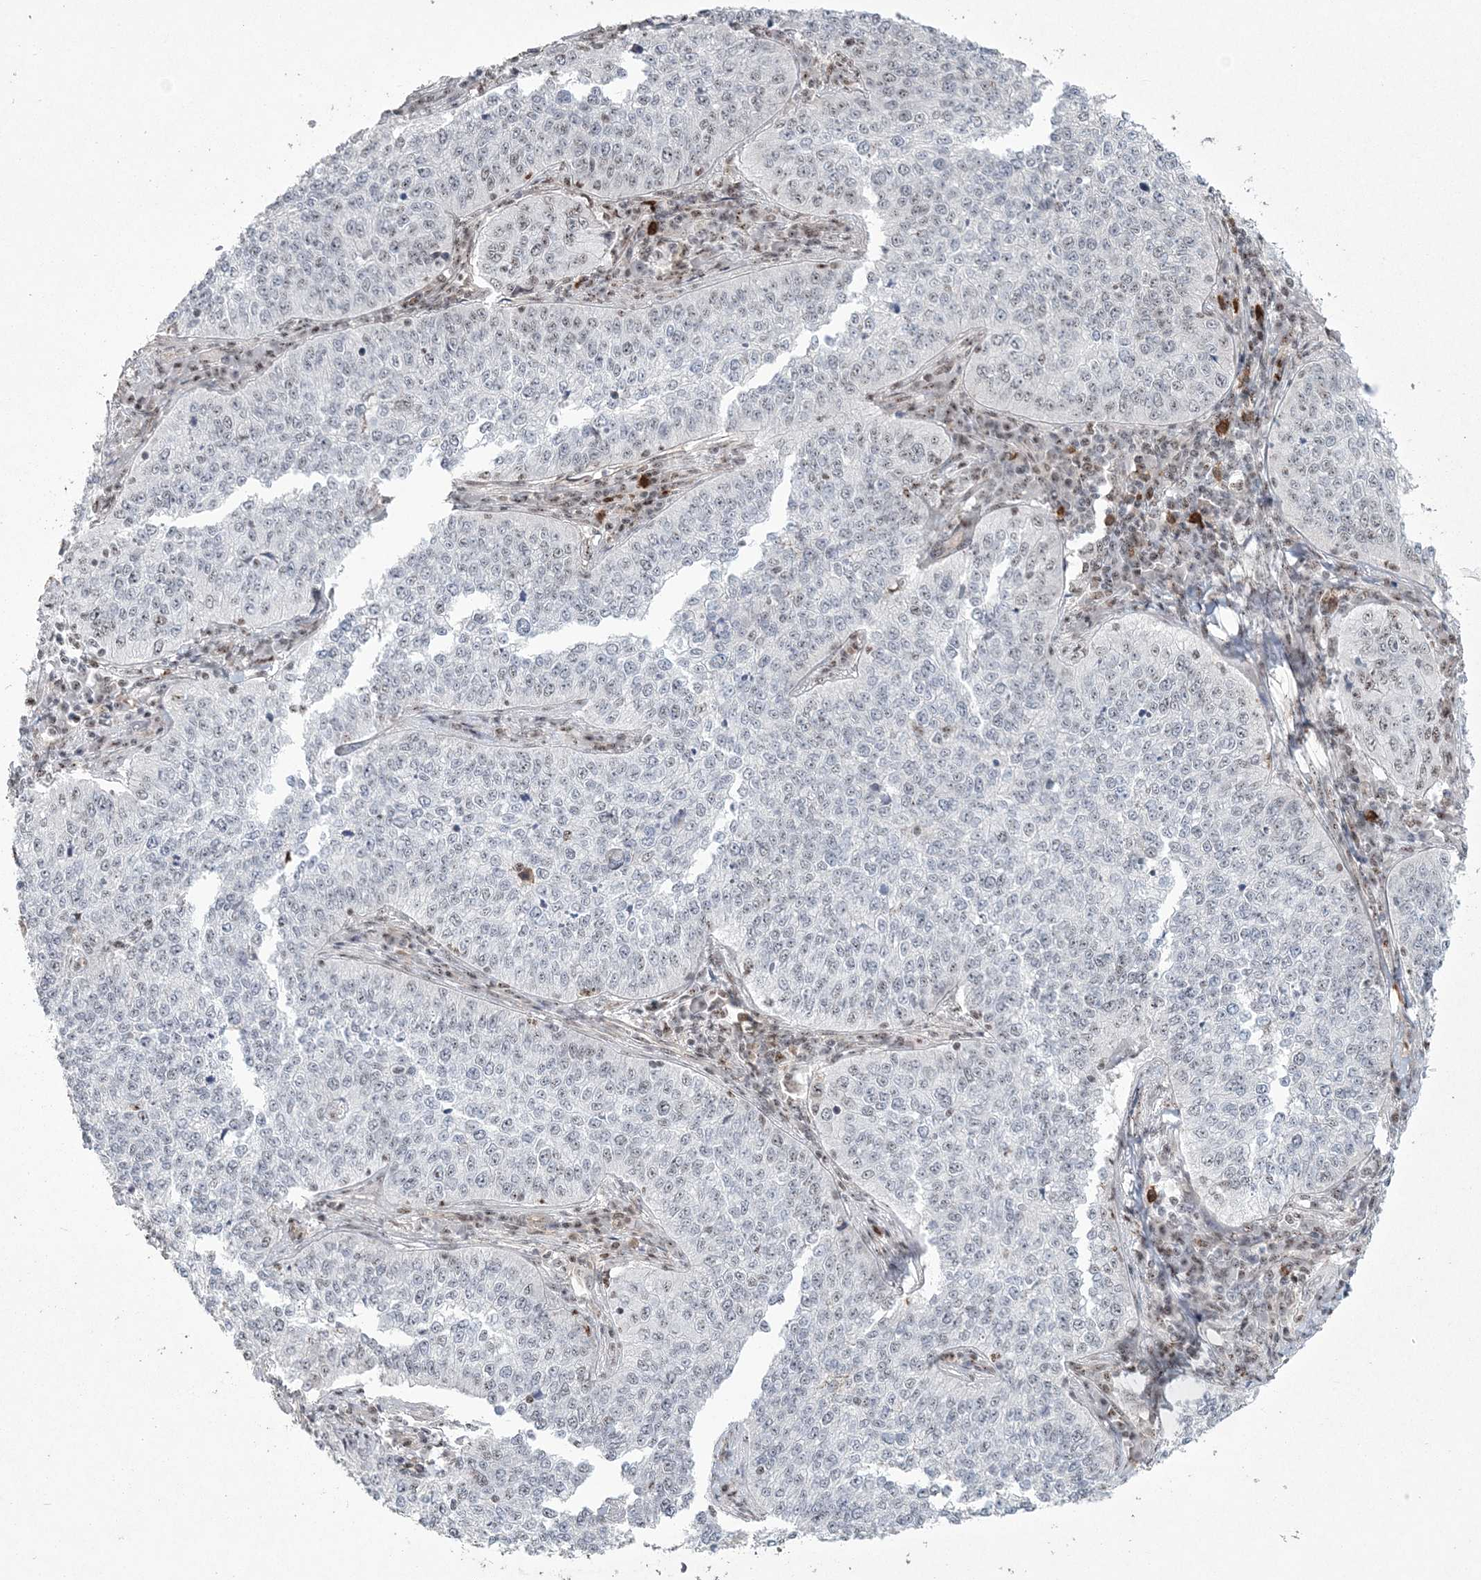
{"staining": {"intensity": "negative", "quantity": "none", "location": "none"}, "tissue": "cervical cancer", "cell_type": "Tumor cells", "image_type": "cancer", "snomed": [{"axis": "morphology", "description": "Squamous cell carcinoma, NOS"}, {"axis": "topography", "description": "Cervix"}], "caption": "The photomicrograph displays no staining of tumor cells in squamous cell carcinoma (cervical).", "gene": "RBM17", "patient": {"sex": "female", "age": 35}}